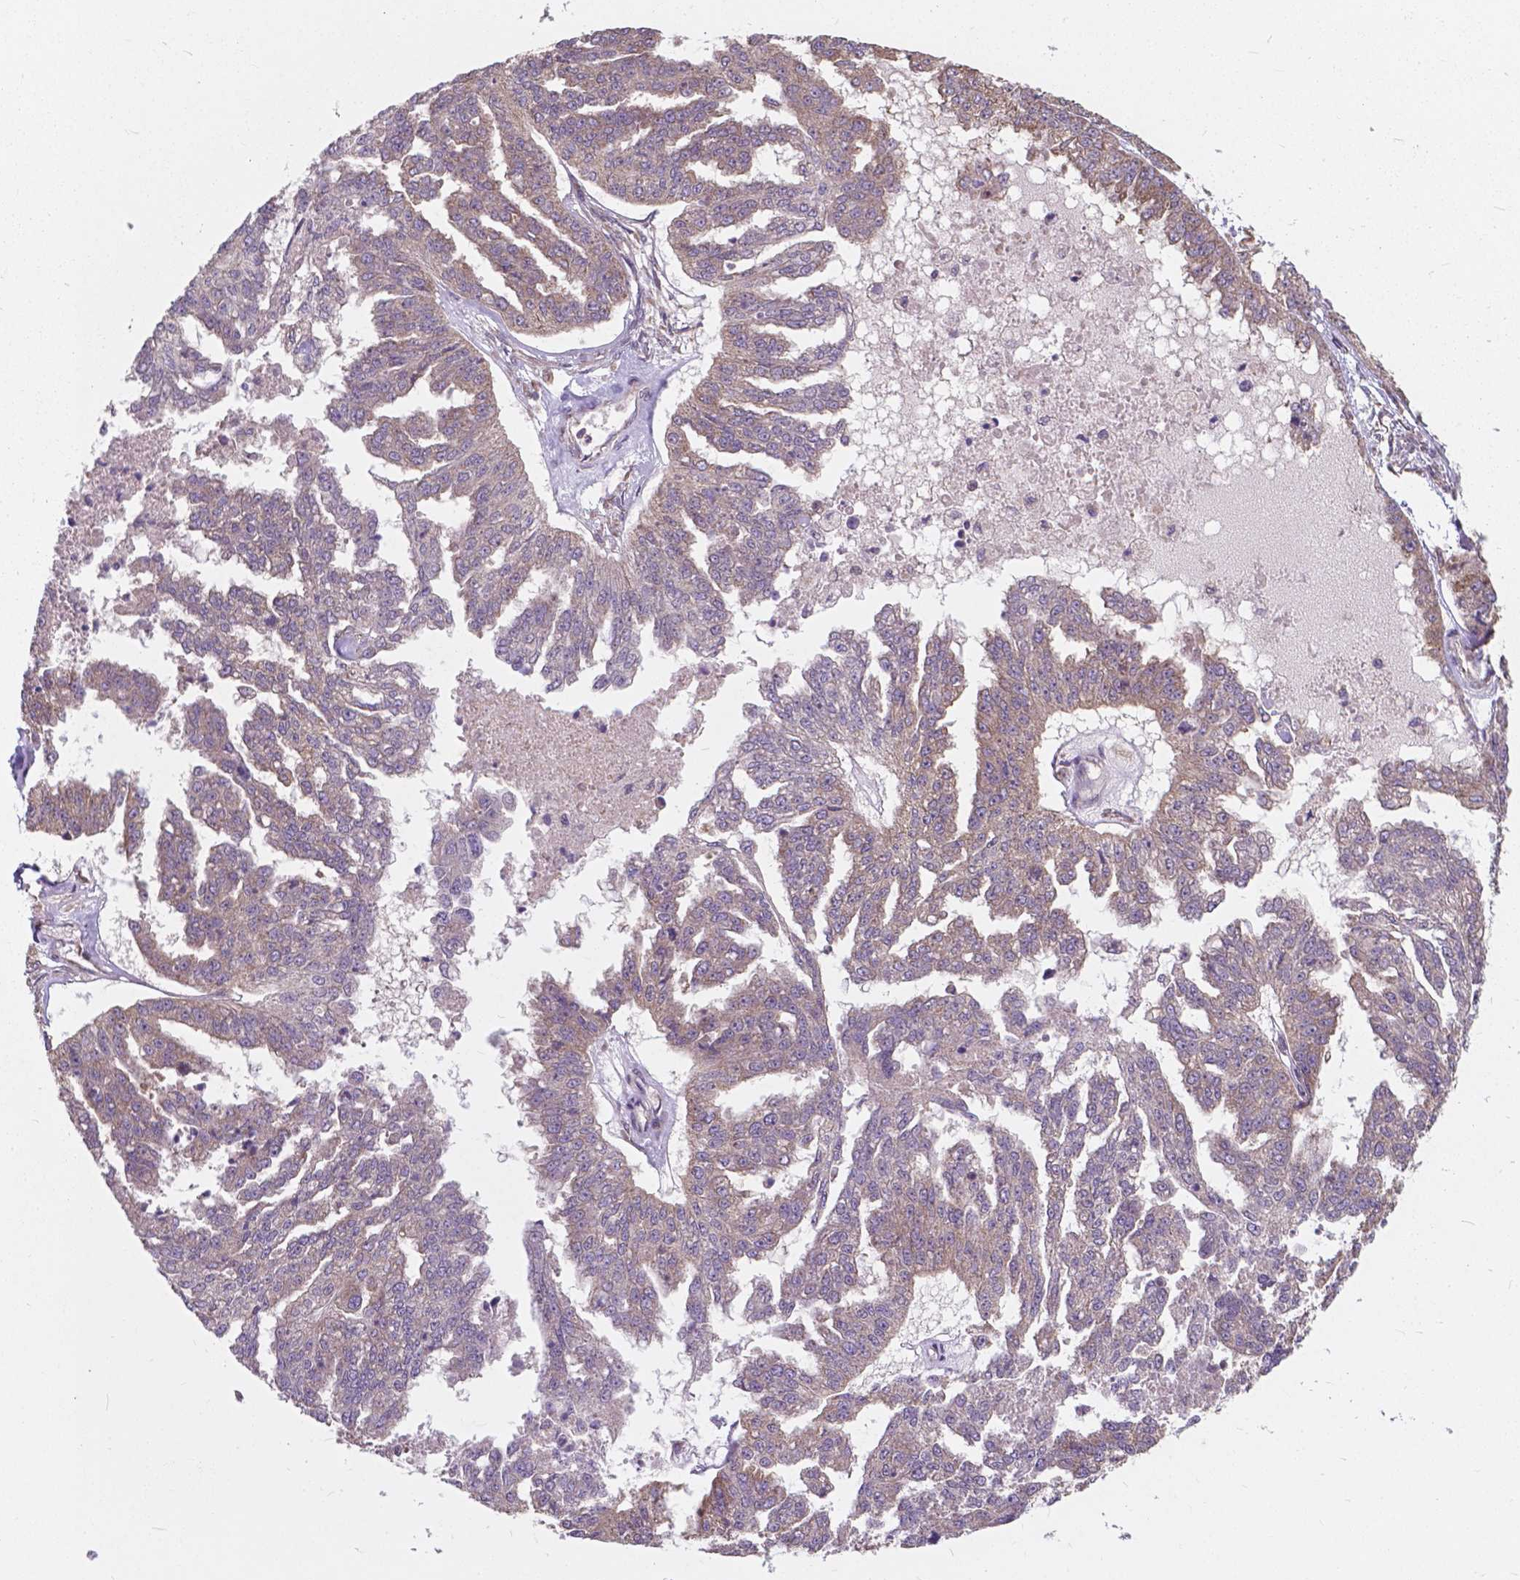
{"staining": {"intensity": "negative", "quantity": "none", "location": "none"}, "tissue": "ovarian cancer", "cell_type": "Tumor cells", "image_type": "cancer", "snomed": [{"axis": "morphology", "description": "Cystadenocarcinoma, serous, NOS"}, {"axis": "topography", "description": "Ovary"}], "caption": "There is no significant expression in tumor cells of ovarian cancer.", "gene": "MRPL33", "patient": {"sex": "female", "age": 58}}